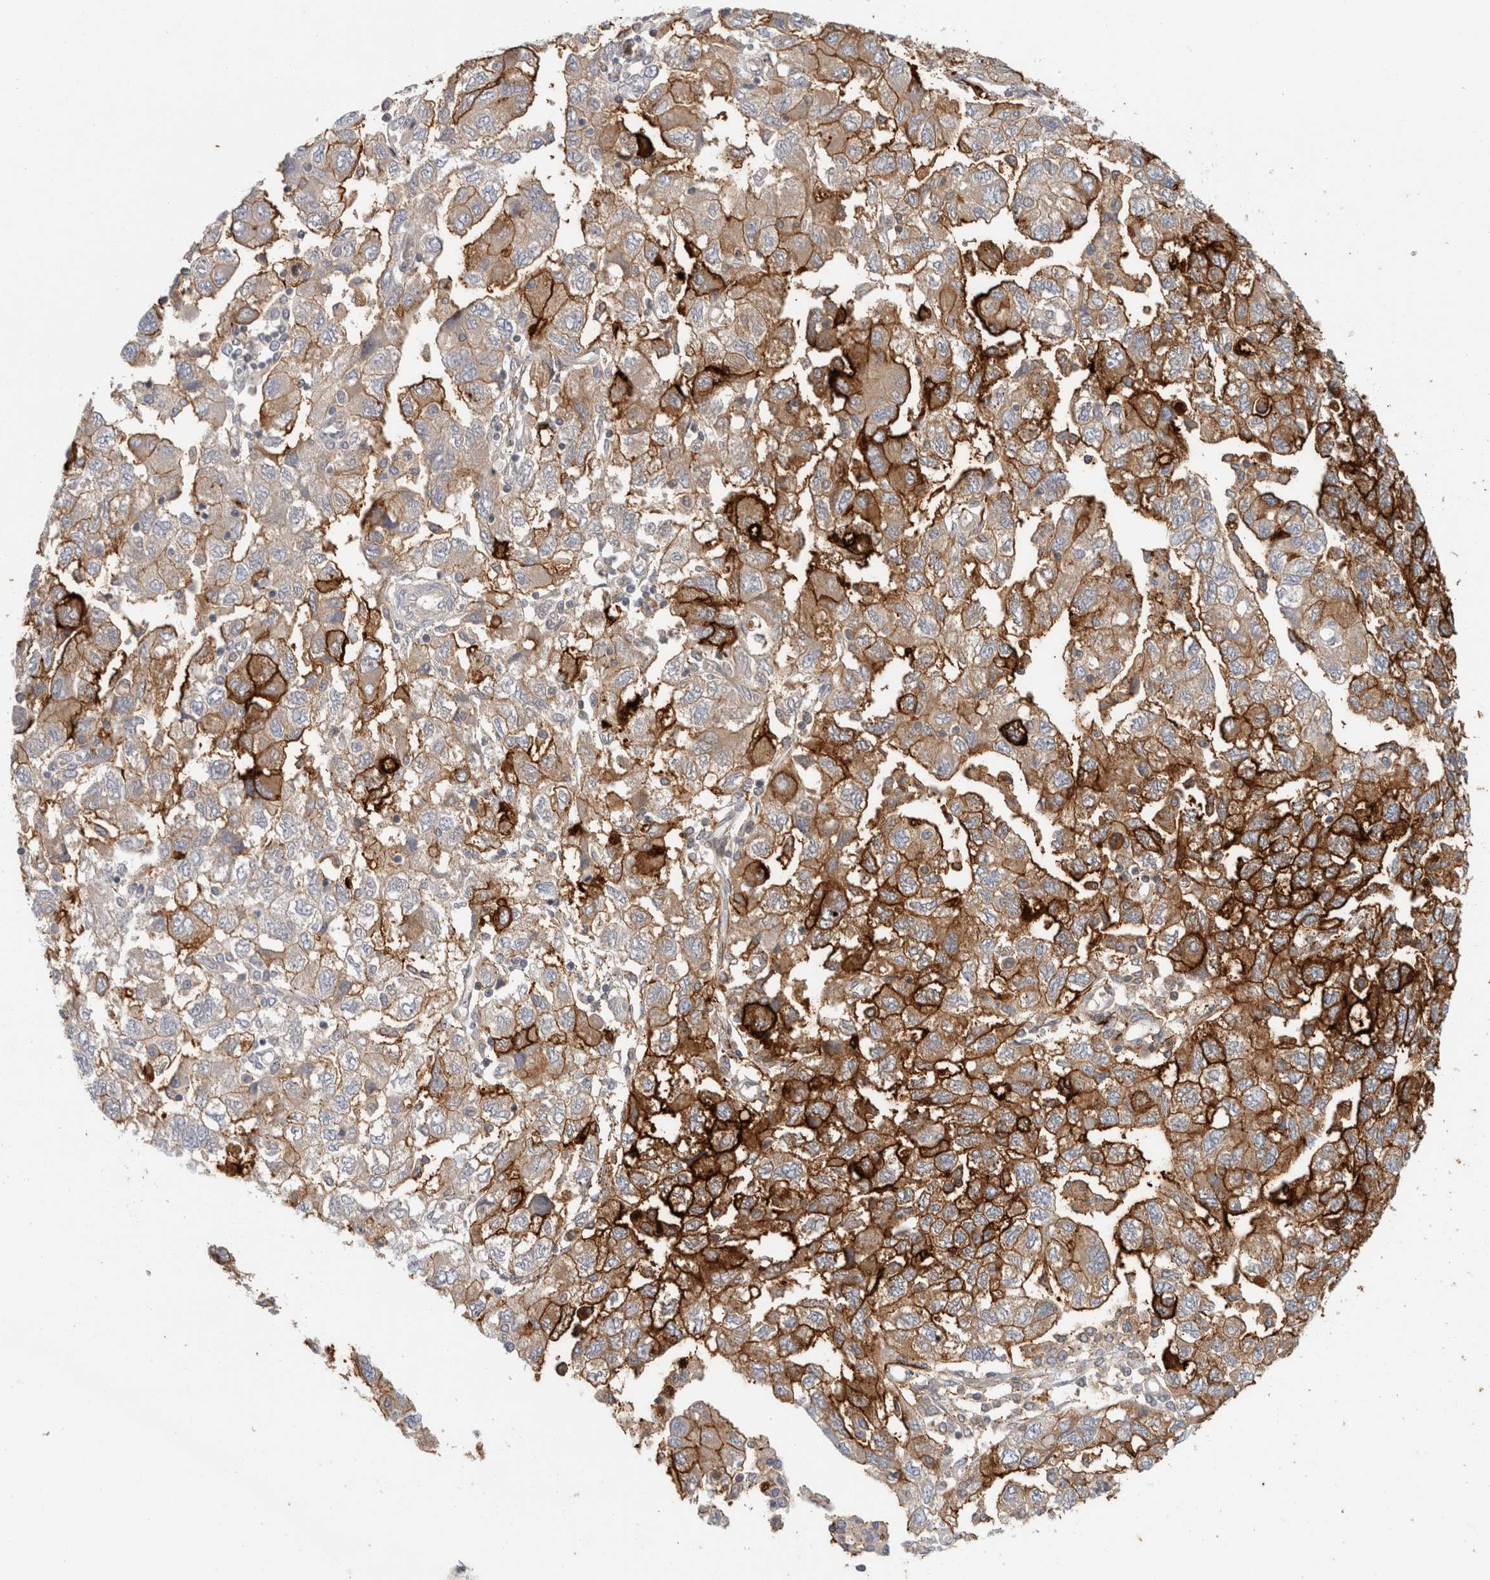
{"staining": {"intensity": "strong", "quantity": "25%-75%", "location": "cytoplasmic/membranous"}, "tissue": "ovarian cancer", "cell_type": "Tumor cells", "image_type": "cancer", "snomed": [{"axis": "morphology", "description": "Carcinoma, NOS"}, {"axis": "morphology", "description": "Cystadenocarcinoma, serous, NOS"}, {"axis": "topography", "description": "Ovary"}], "caption": "Strong cytoplasmic/membranous protein positivity is appreciated in approximately 25%-75% of tumor cells in ovarian carcinoma. The protein of interest is shown in brown color, while the nuclei are stained blue.", "gene": "CD55", "patient": {"sex": "female", "age": 69}}